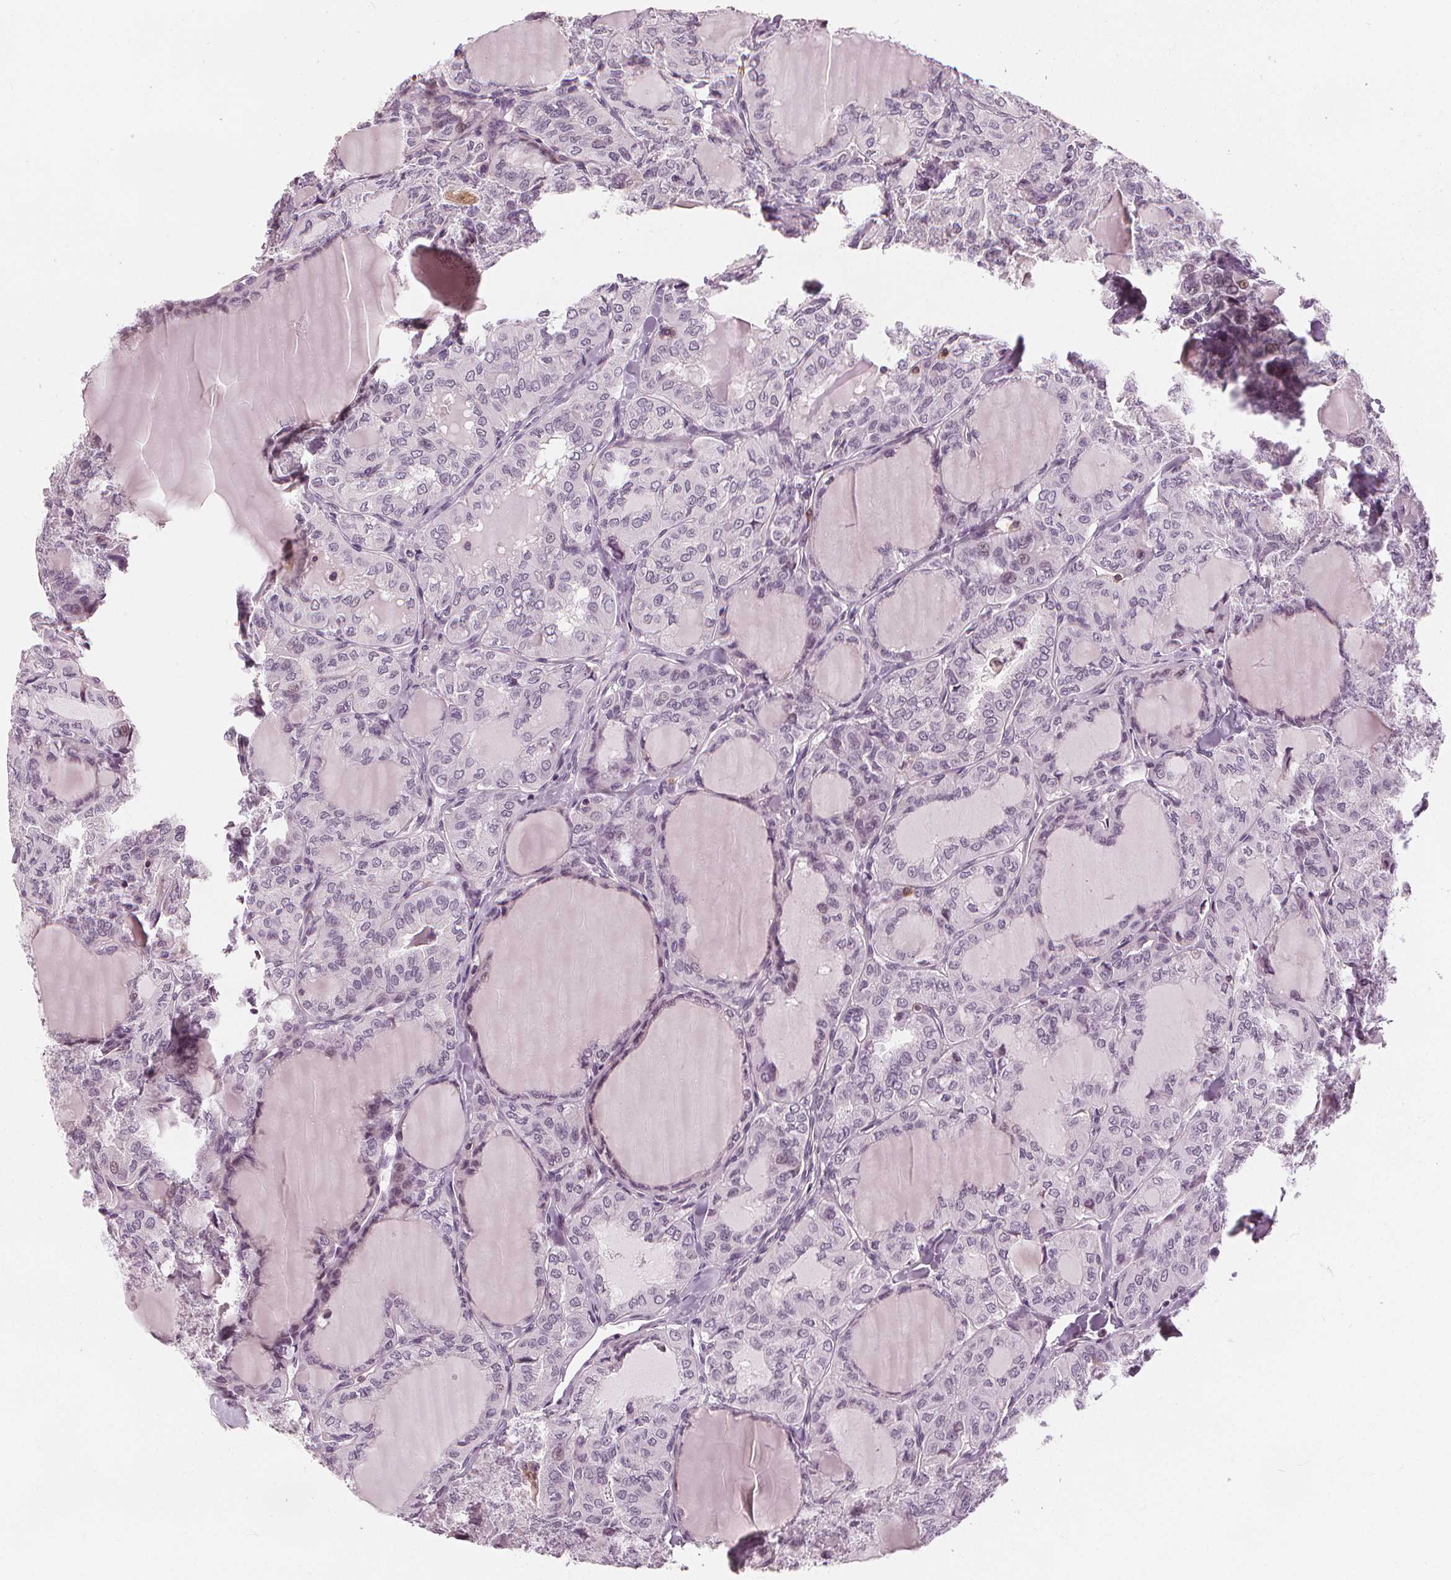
{"staining": {"intensity": "negative", "quantity": "none", "location": "none"}, "tissue": "thyroid cancer", "cell_type": "Tumor cells", "image_type": "cancer", "snomed": [{"axis": "morphology", "description": "Papillary adenocarcinoma, NOS"}, {"axis": "topography", "description": "Thyroid gland"}], "caption": "An IHC image of thyroid papillary adenocarcinoma is shown. There is no staining in tumor cells of thyroid papillary adenocarcinoma.", "gene": "SLC34A1", "patient": {"sex": "male", "age": 20}}